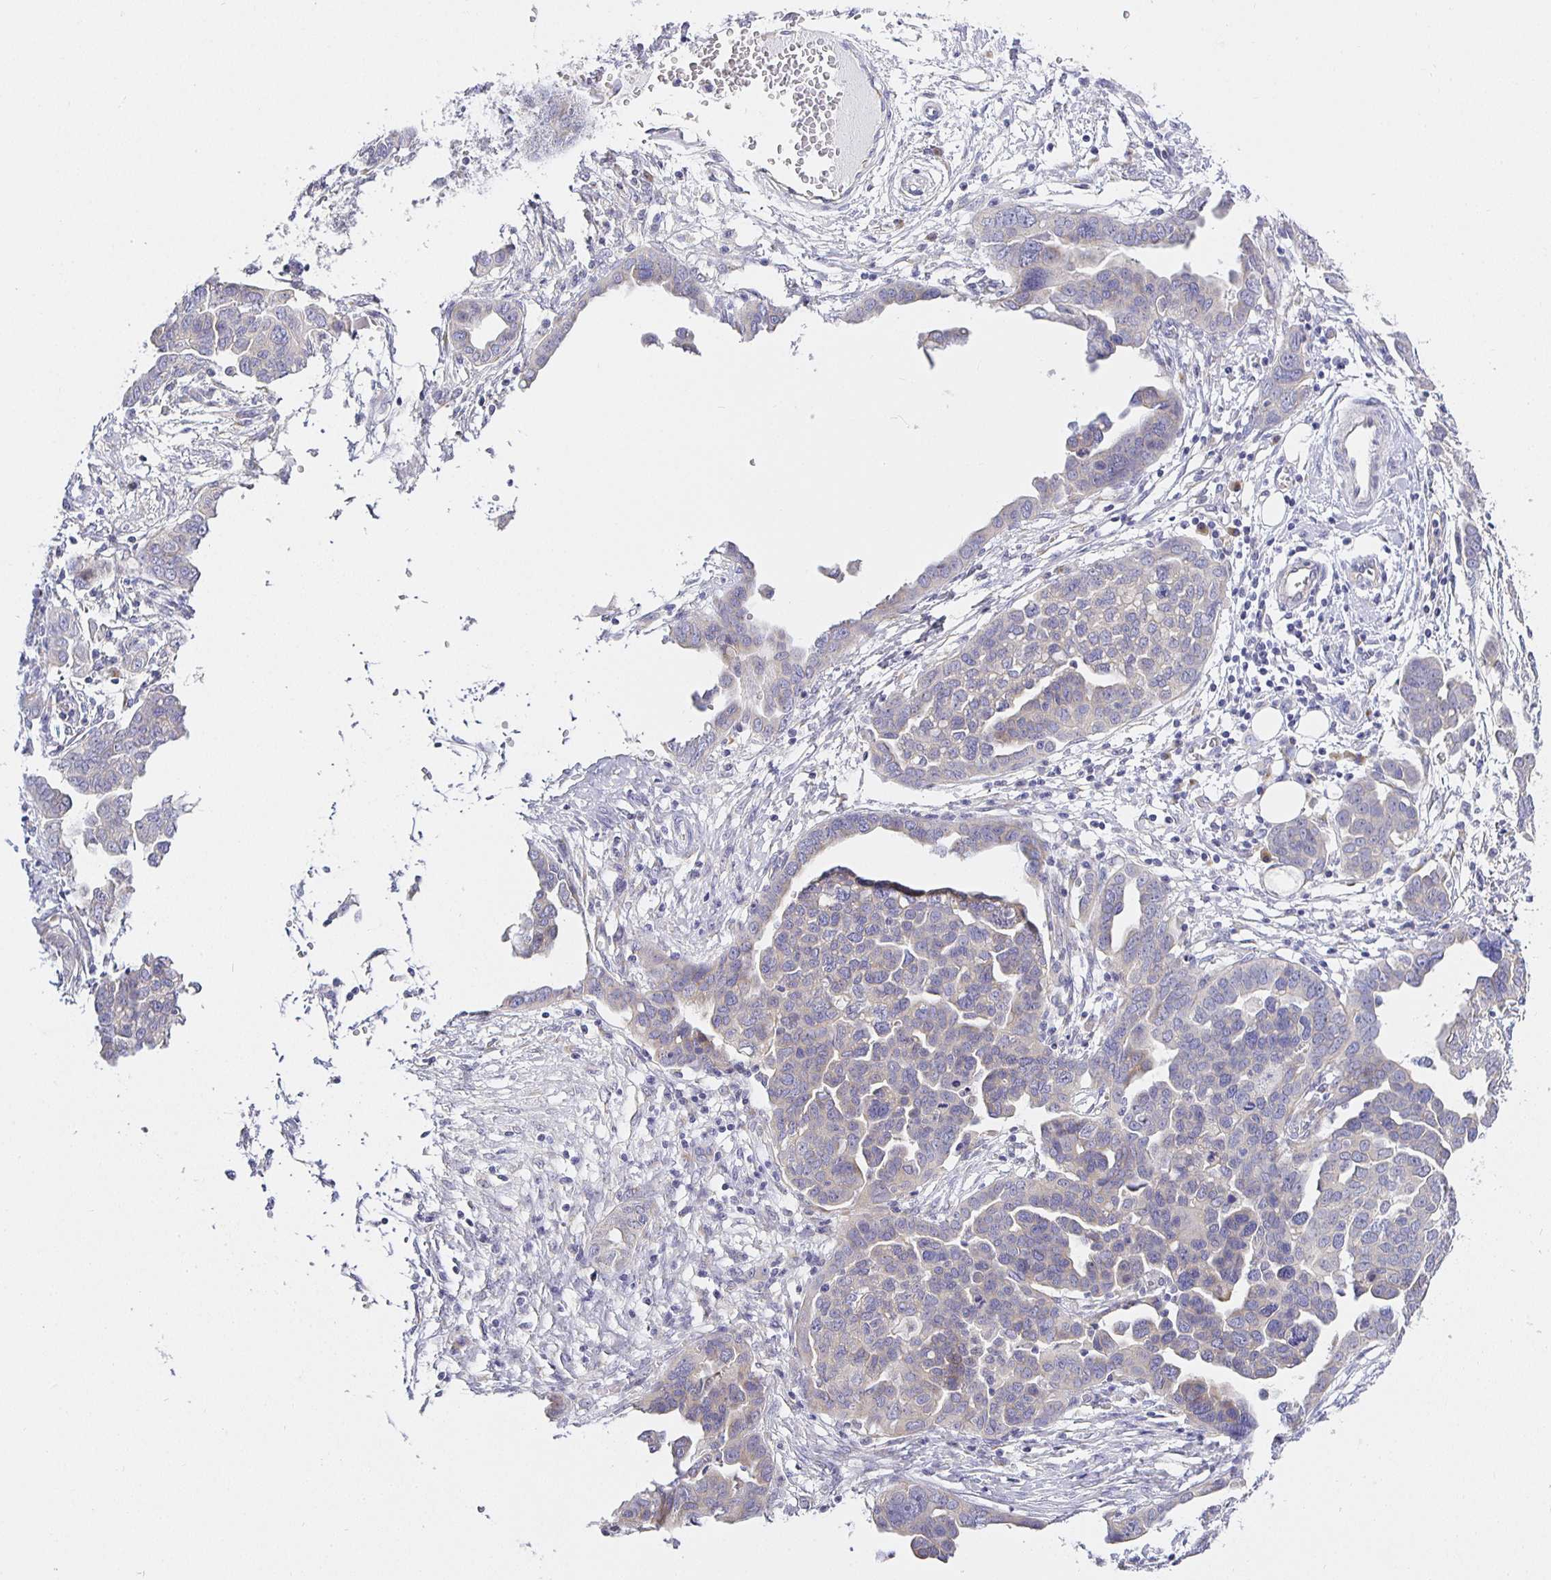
{"staining": {"intensity": "negative", "quantity": "none", "location": "none"}, "tissue": "ovarian cancer", "cell_type": "Tumor cells", "image_type": "cancer", "snomed": [{"axis": "morphology", "description": "Cystadenocarcinoma, serous, NOS"}, {"axis": "topography", "description": "Ovary"}], "caption": "High magnification brightfield microscopy of ovarian cancer stained with DAB (brown) and counterstained with hematoxylin (blue): tumor cells show no significant staining.", "gene": "OPALIN", "patient": {"sex": "female", "age": 59}}